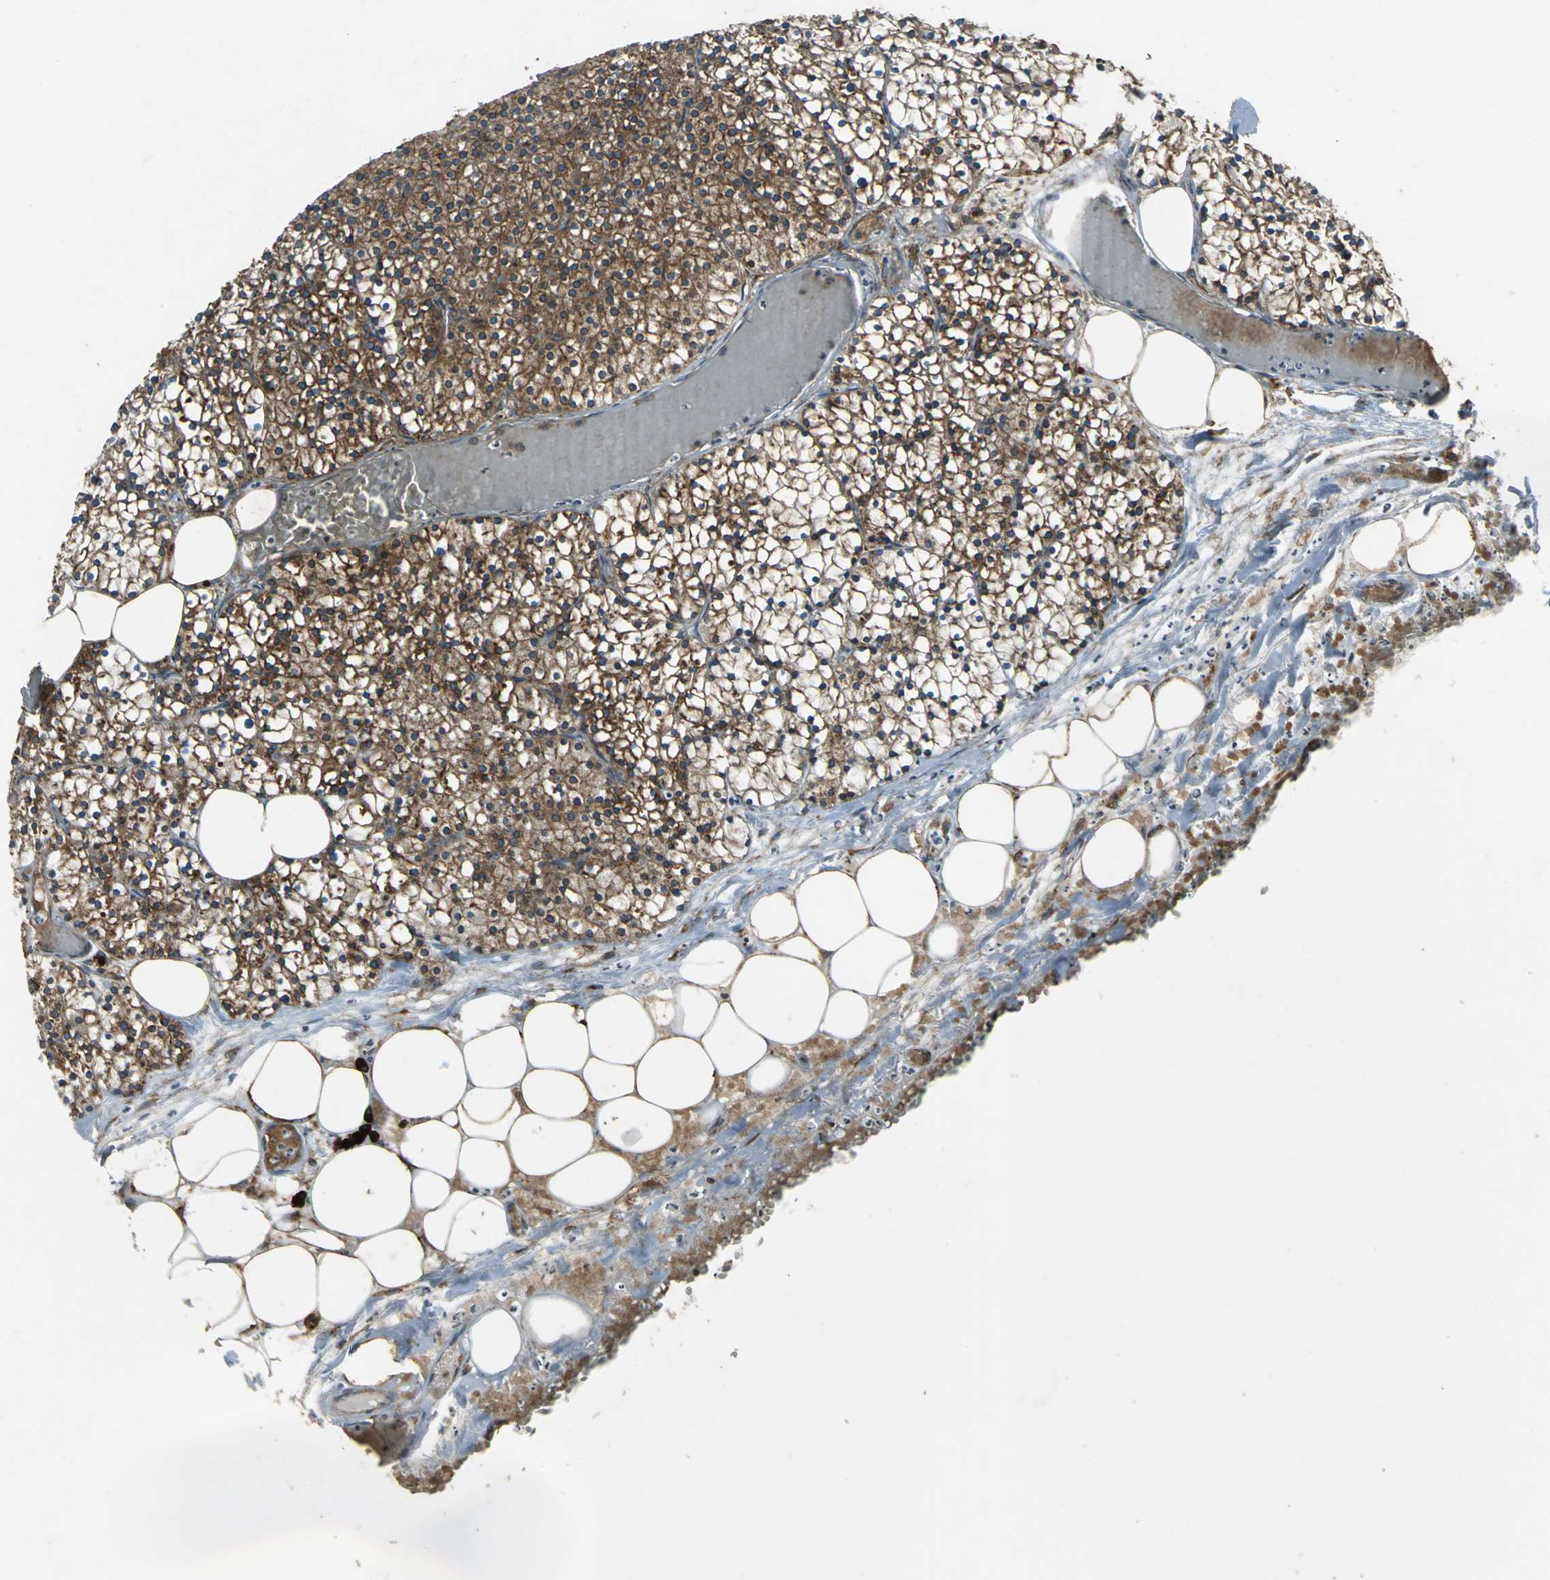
{"staining": {"intensity": "moderate", "quantity": ">75%", "location": "cytoplasmic/membranous"}, "tissue": "parathyroid gland", "cell_type": "Glandular cells", "image_type": "normal", "snomed": [{"axis": "morphology", "description": "Normal tissue, NOS"}, {"axis": "topography", "description": "Parathyroid gland"}], "caption": "Immunohistochemical staining of unremarkable human parathyroid gland reveals >75% levels of moderate cytoplasmic/membranous protein staining in about >75% of glandular cells.", "gene": "SYVN1", "patient": {"sex": "female", "age": 63}}